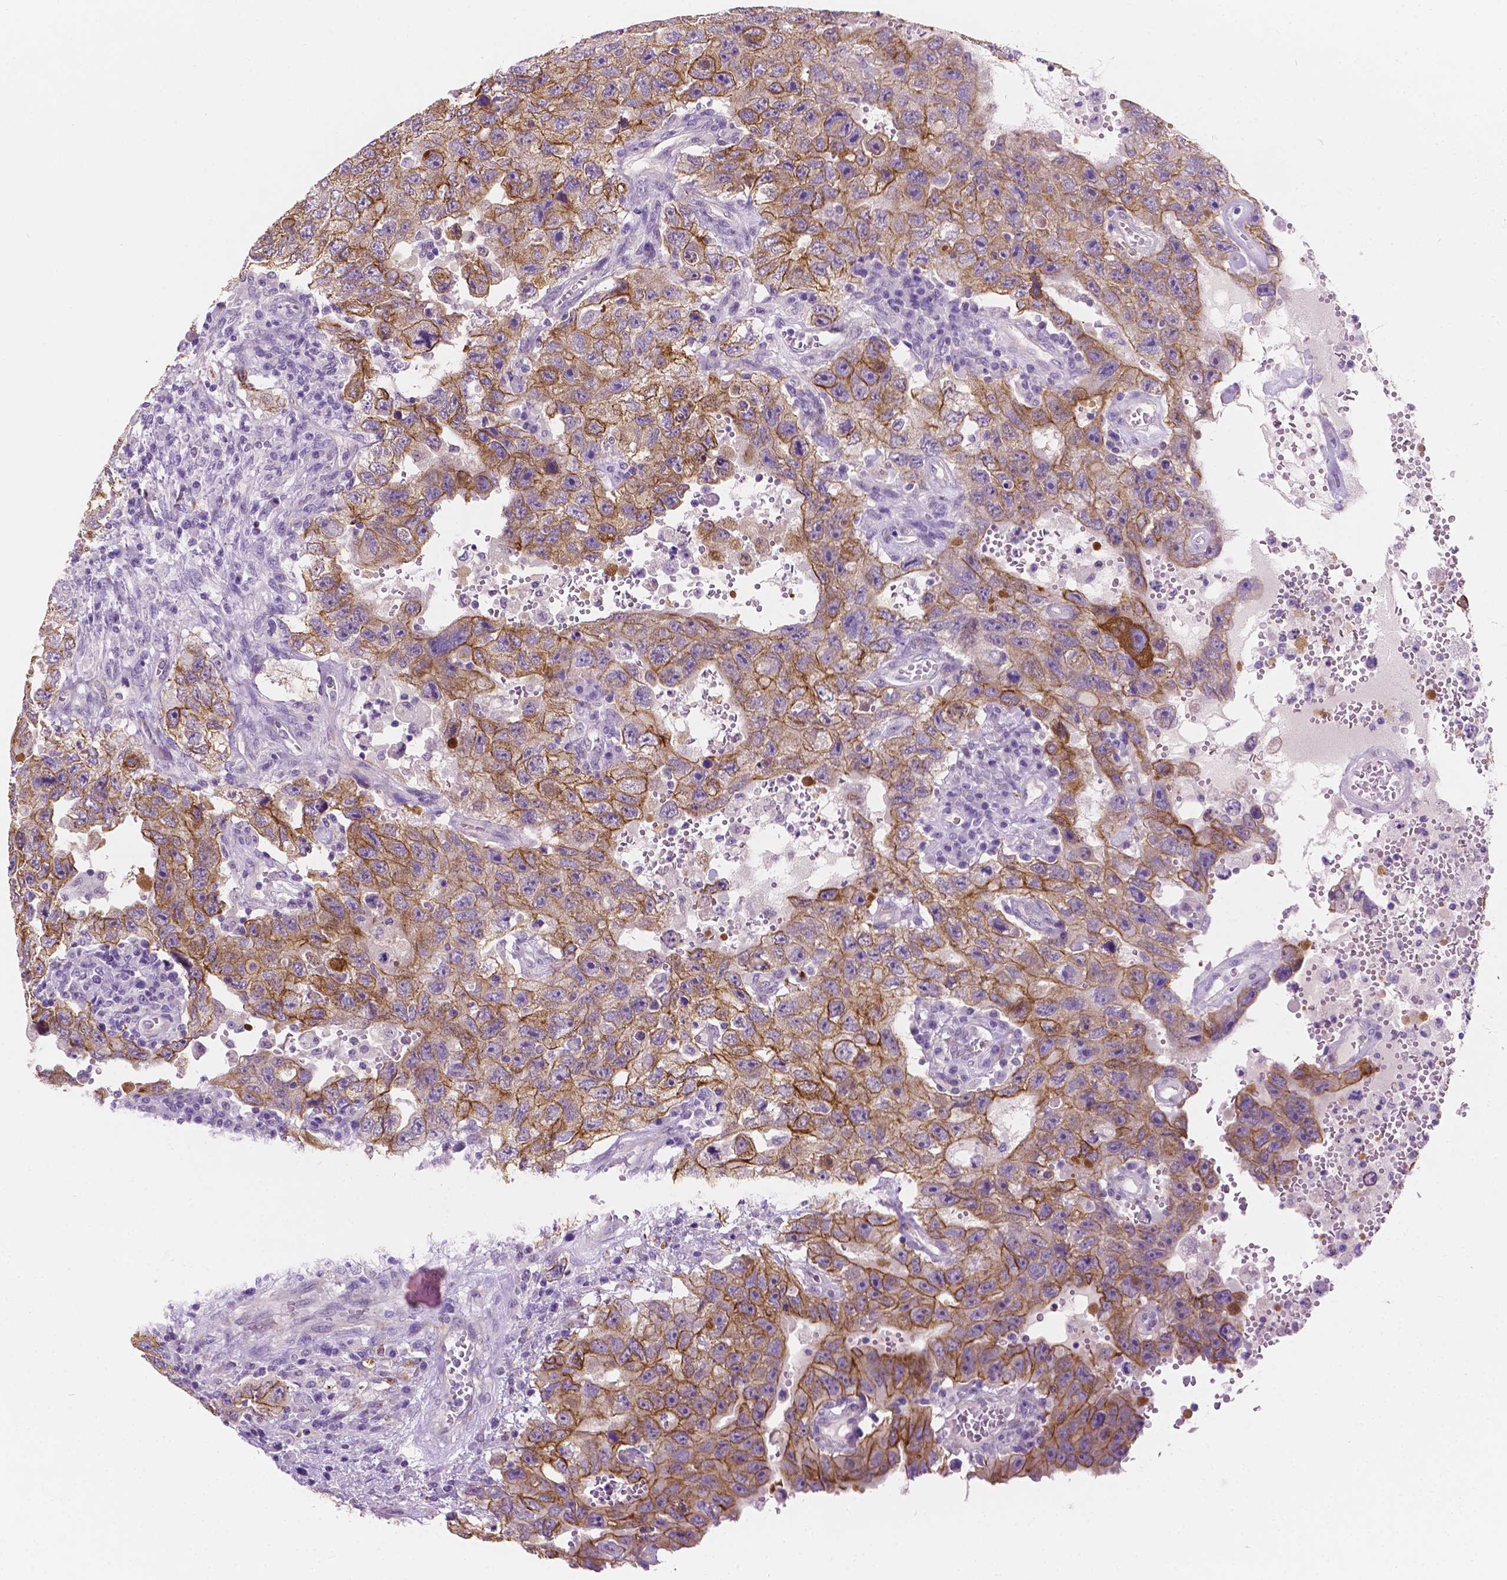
{"staining": {"intensity": "moderate", "quantity": ">75%", "location": "cytoplasmic/membranous"}, "tissue": "testis cancer", "cell_type": "Tumor cells", "image_type": "cancer", "snomed": [{"axis": "morphology", "description": "Carcinoma, Embryonal, NOS"}, {"axis": "topography", "description": "Testis"}], "caption": "Protein expression analysis of human testis cancer (embryonal carcinoma) reveals moderate cytoplasmic/membranous expression in about >75% of tumor cells. The staining is performed using DAB (3,3'-diaminobenzidine) brown chromogen to label protein expression. The nuclei are counter-stained blue using hematoxylin.", "gene": "EPPK1", "patient": {"sex": "male", "age": 26}}